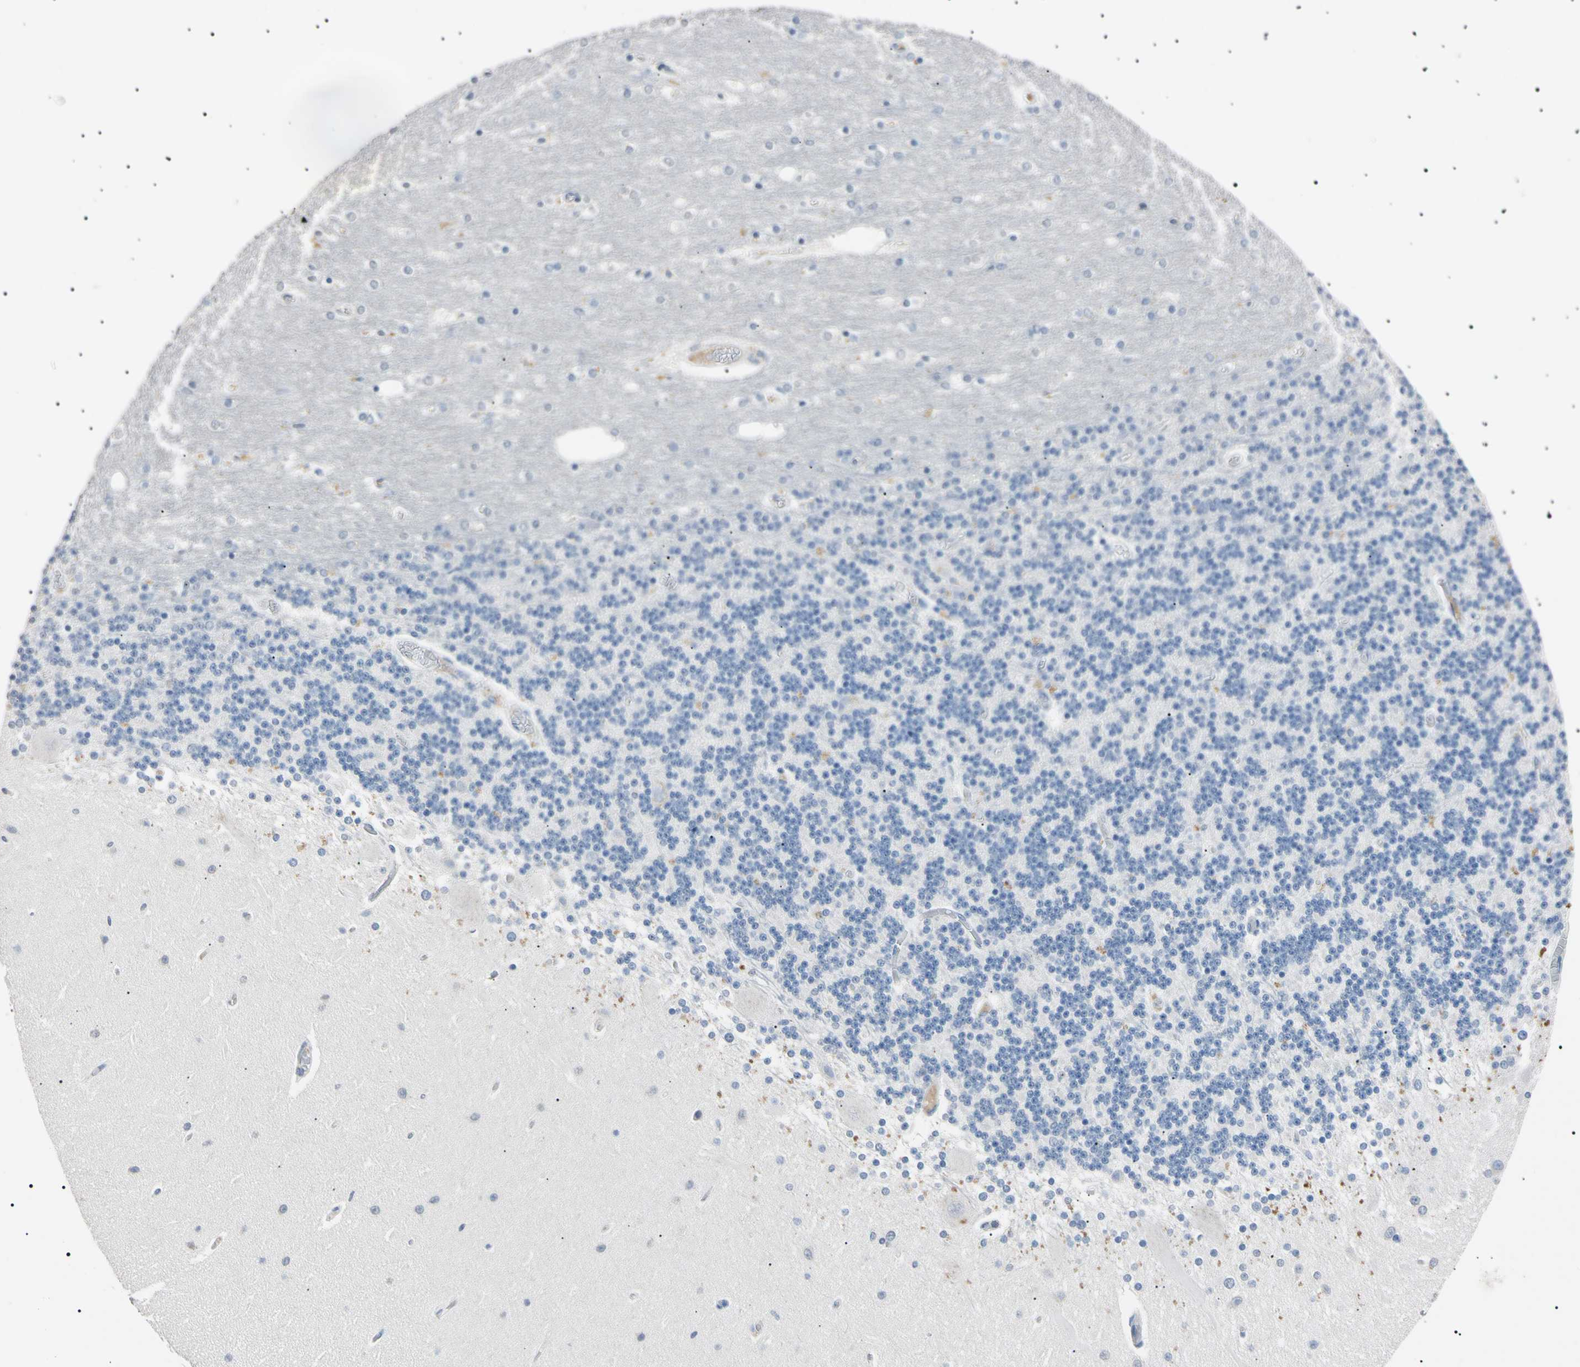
{"staining": {"intensity": "negative", "quantity": "none", "location": "none"}, "tissue": "cerebellum", "cell_type": "Cells in granular layer", "image_type": "normal", "snomed": [{"axis": "morphology", "description": "Normal tissue, NOS"}, {"axis": "topography", "description": "Cerebellum"}], "caption": "An IHC micrograph of benign cerebellum is shown. There is no staining in cells in granular layer of cerebellum.", "gene": "CGB3", "patient": {"sex": "female", "age": 54}}